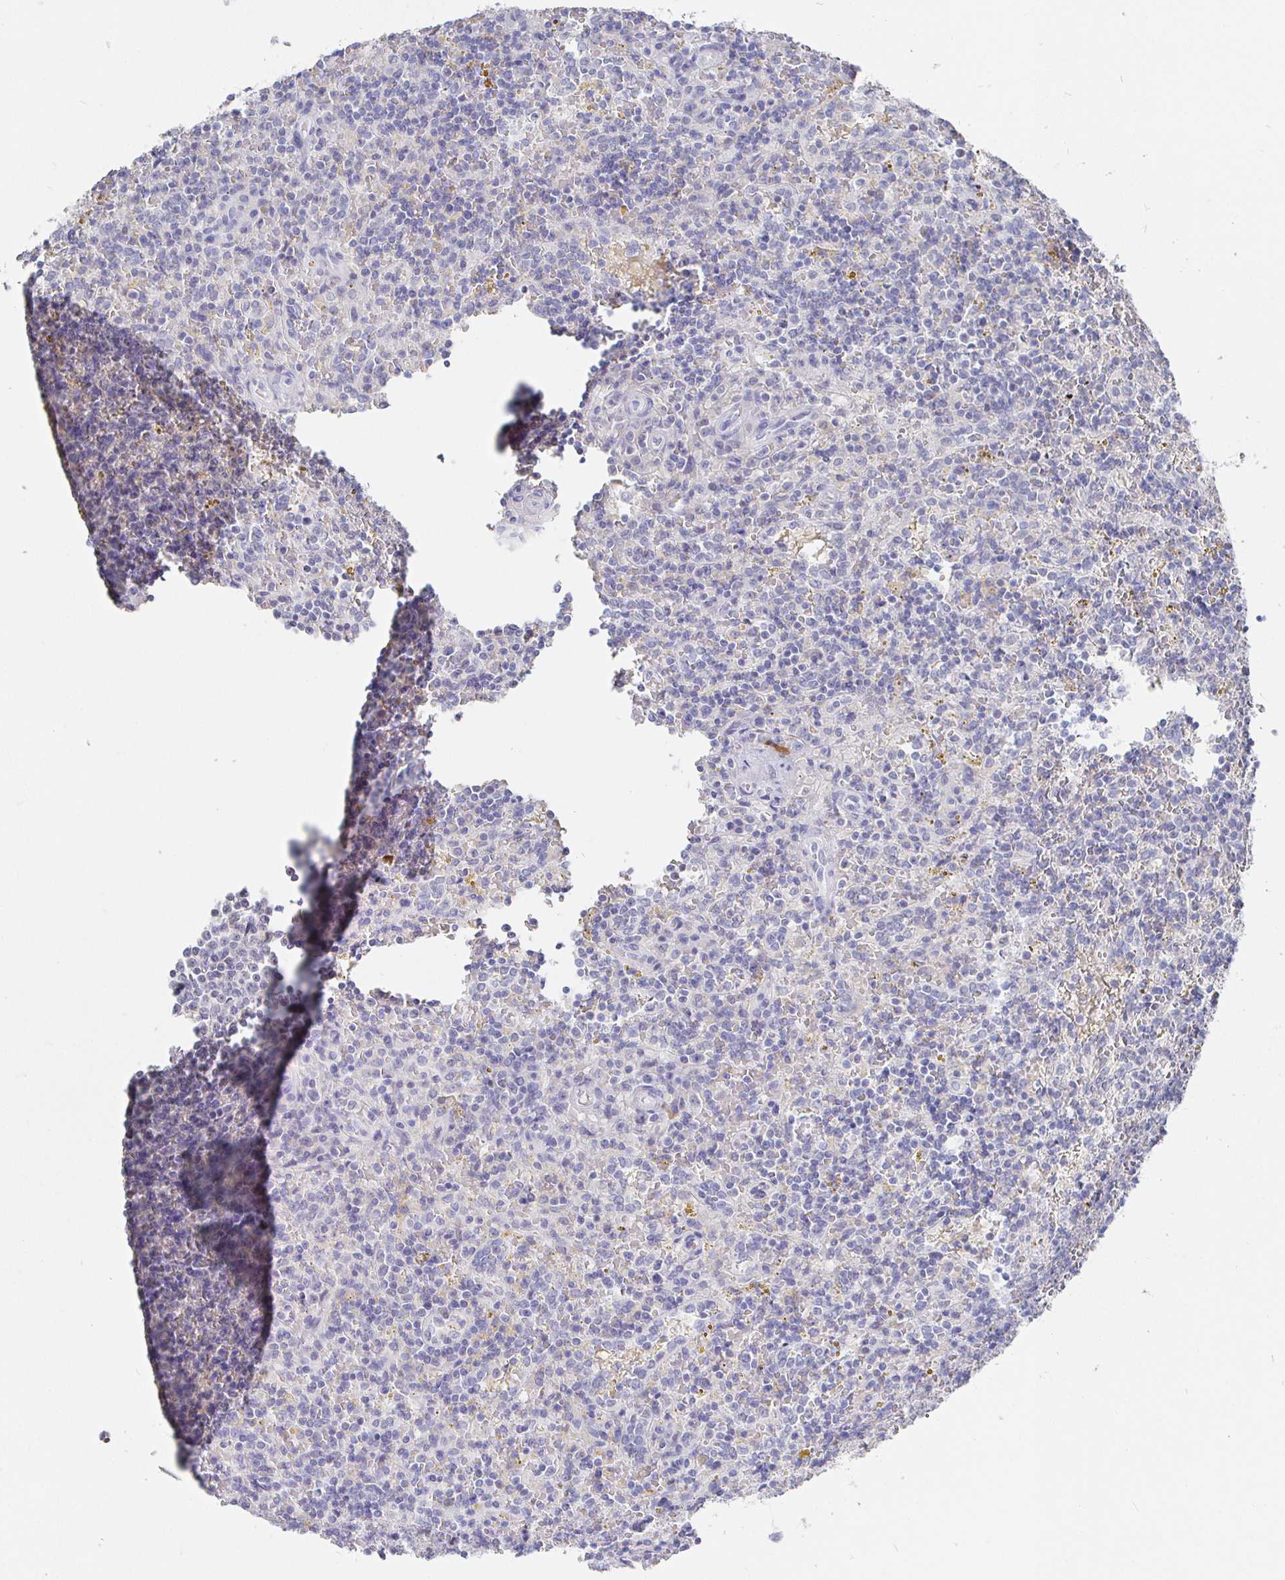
{"staining": {"intensity": "negative", "quantity": "none", "location": "none"}, "tissue": "lymphoma", "cell_type": "Tumor cells", "image_type": "cancer", "snomed": [{"axis": "morphology", "description": "Malignant lymphoma, non-Hodgkin's type, Low grade"}, {"axis": "topography", "description": "Spleen"}], "caption": "Immunohistochemical staining of human lymphoma reveals no significant staining in tumor cells.", "gene": "LRRC23", "patient": {"sex": "male", "age": 67}}